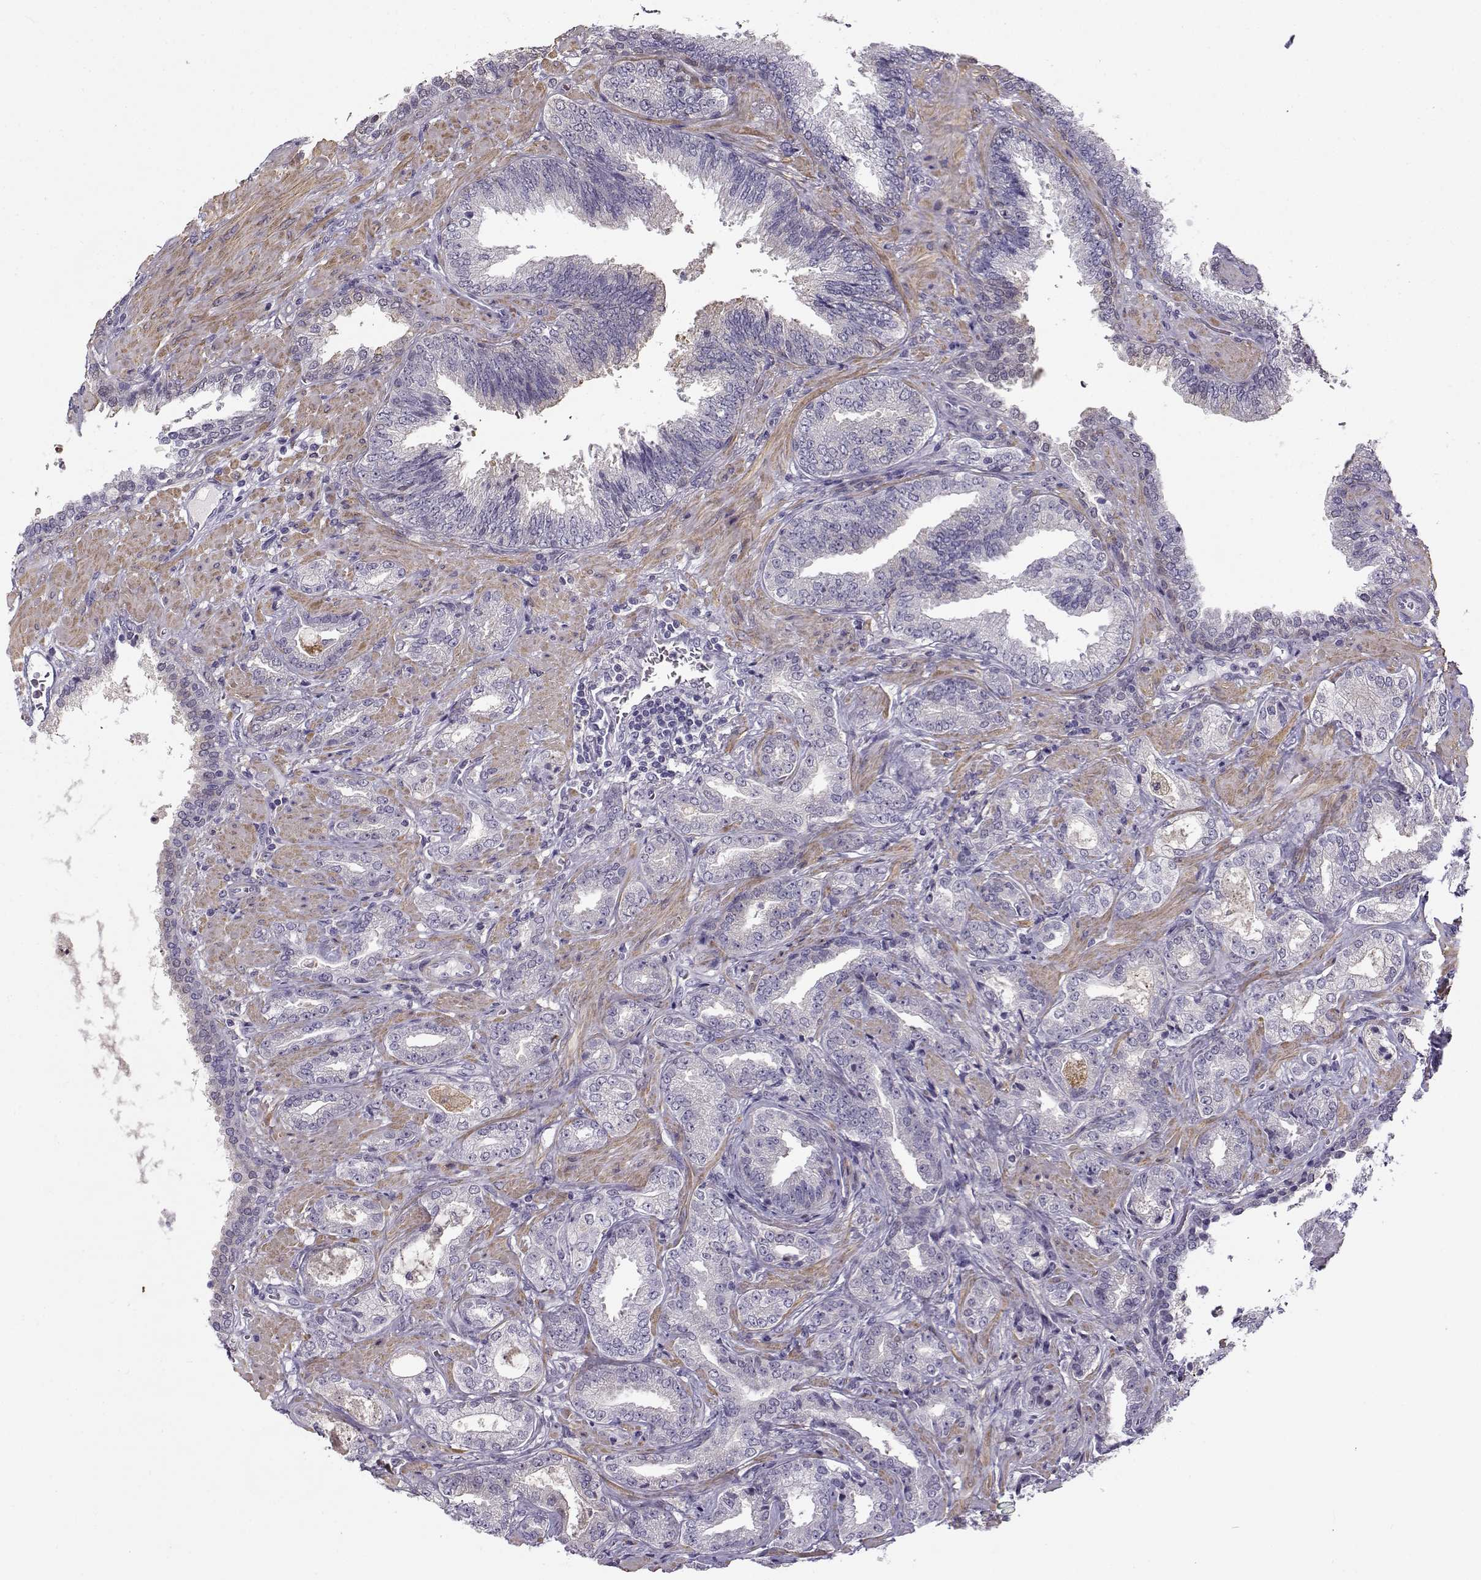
{"staining": {"intensity": "negative", "quantity": "none", "location": "none"}, "tissue": "prostate cancer", "cell_type": "Tumor cells", "image_type": "cancer", "snomed": [{"axis": "morphology", "description": "Adenocarcinoma, Low grade"}, {"axis": "topography", "description": "Prostate"}], "caption": "This is an immunohistochemistry micrograph of prostate cancer. There is no positivity in tumor cells.", "gene": "UCP3", "patient": {"sex": "male", "age": 68}}